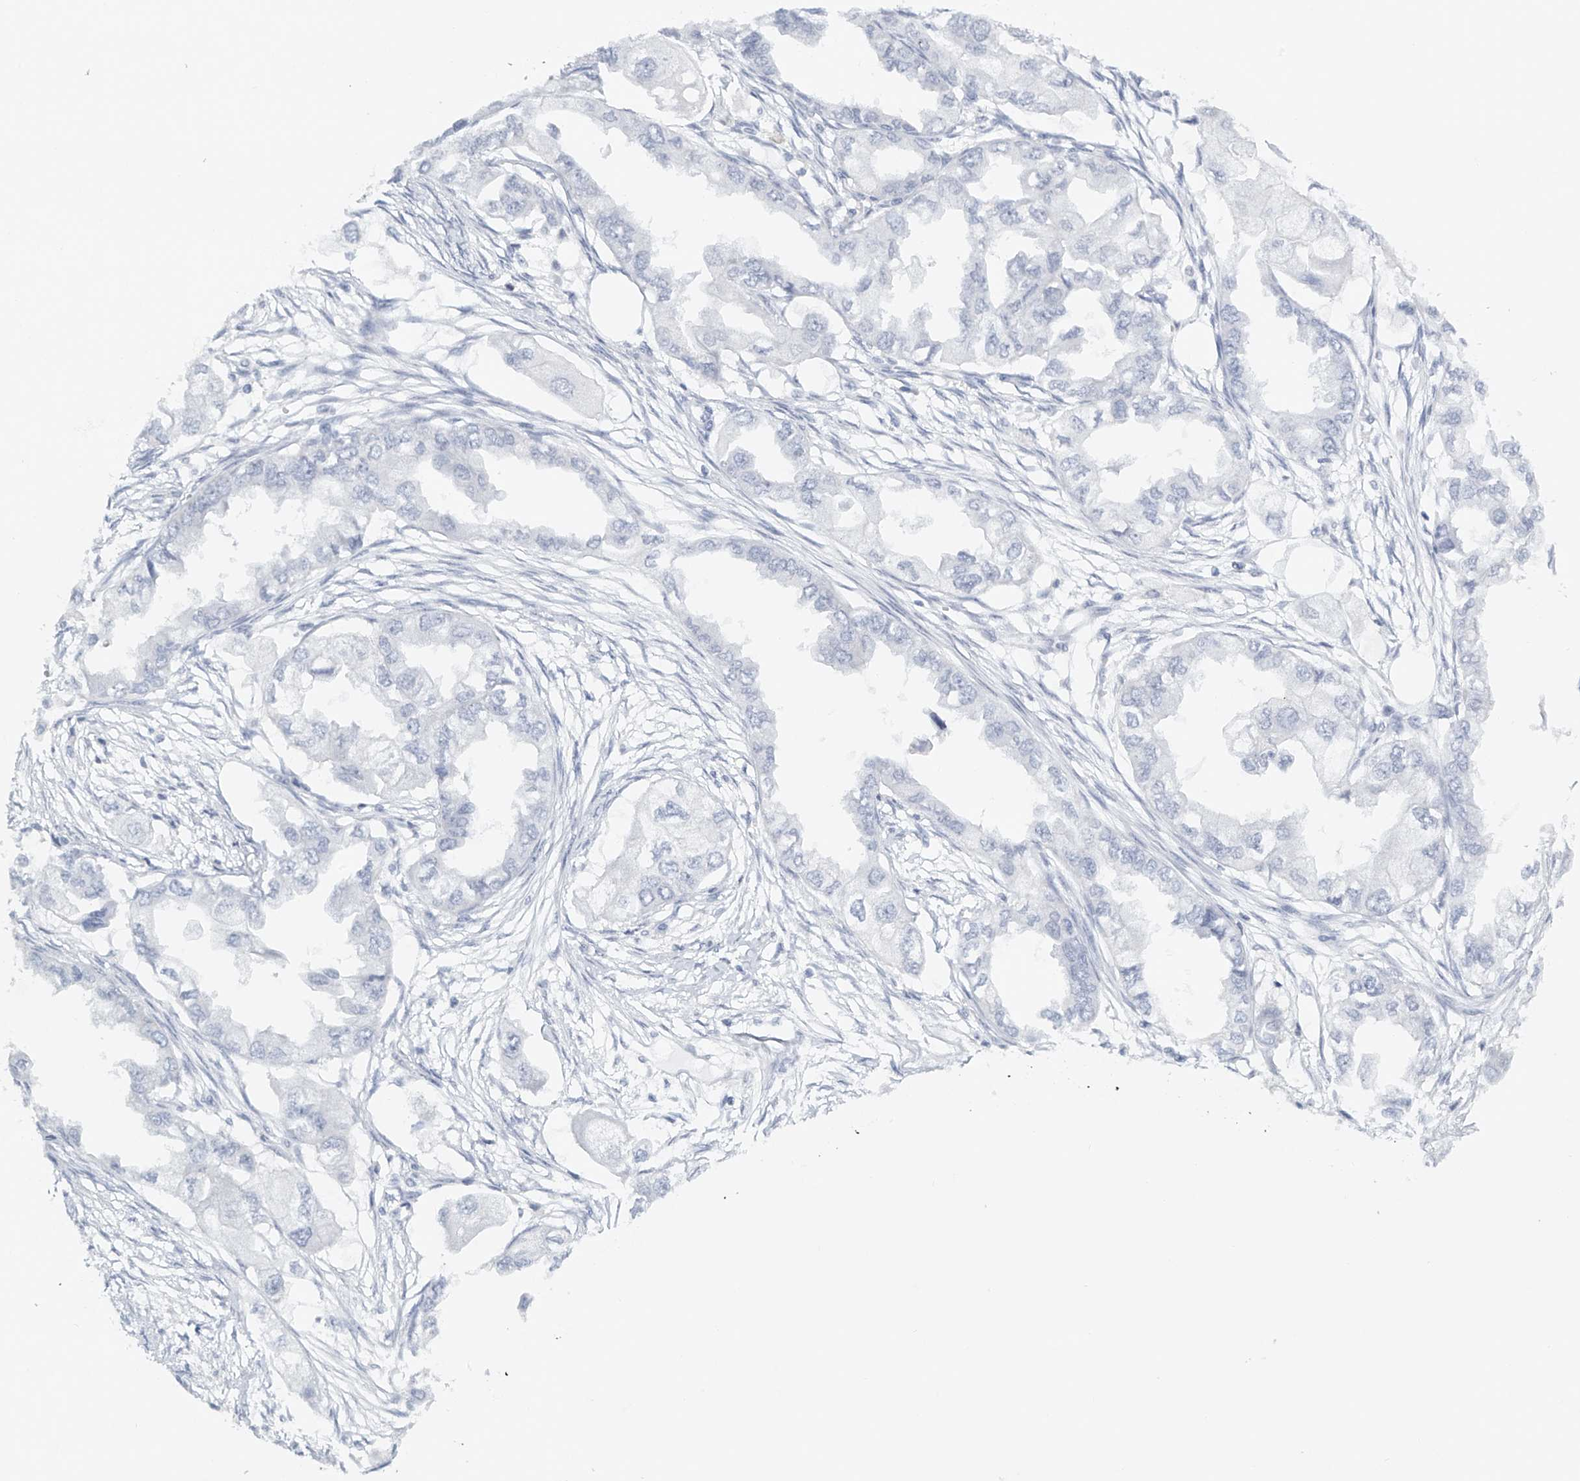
{"staining": {"intensity": "negative", "quantity": "none", "location": "none"}, "tissue": "endometrial cancer", "cell_type": "Tumor cells", "image_type": "cancer", "snomed": [{"axis": "morphology", "description": "Adenocarcinoma, NOS"}, {"axis": "topography", "description": "Endometrium"}], "caption": "Immunohistochemistry (IHC) of adenocarcinoma (endometrial) reveals no positivity in tumor cells.", "gene": "FAT2", "patient": {"sex": "female", "age": 67}}